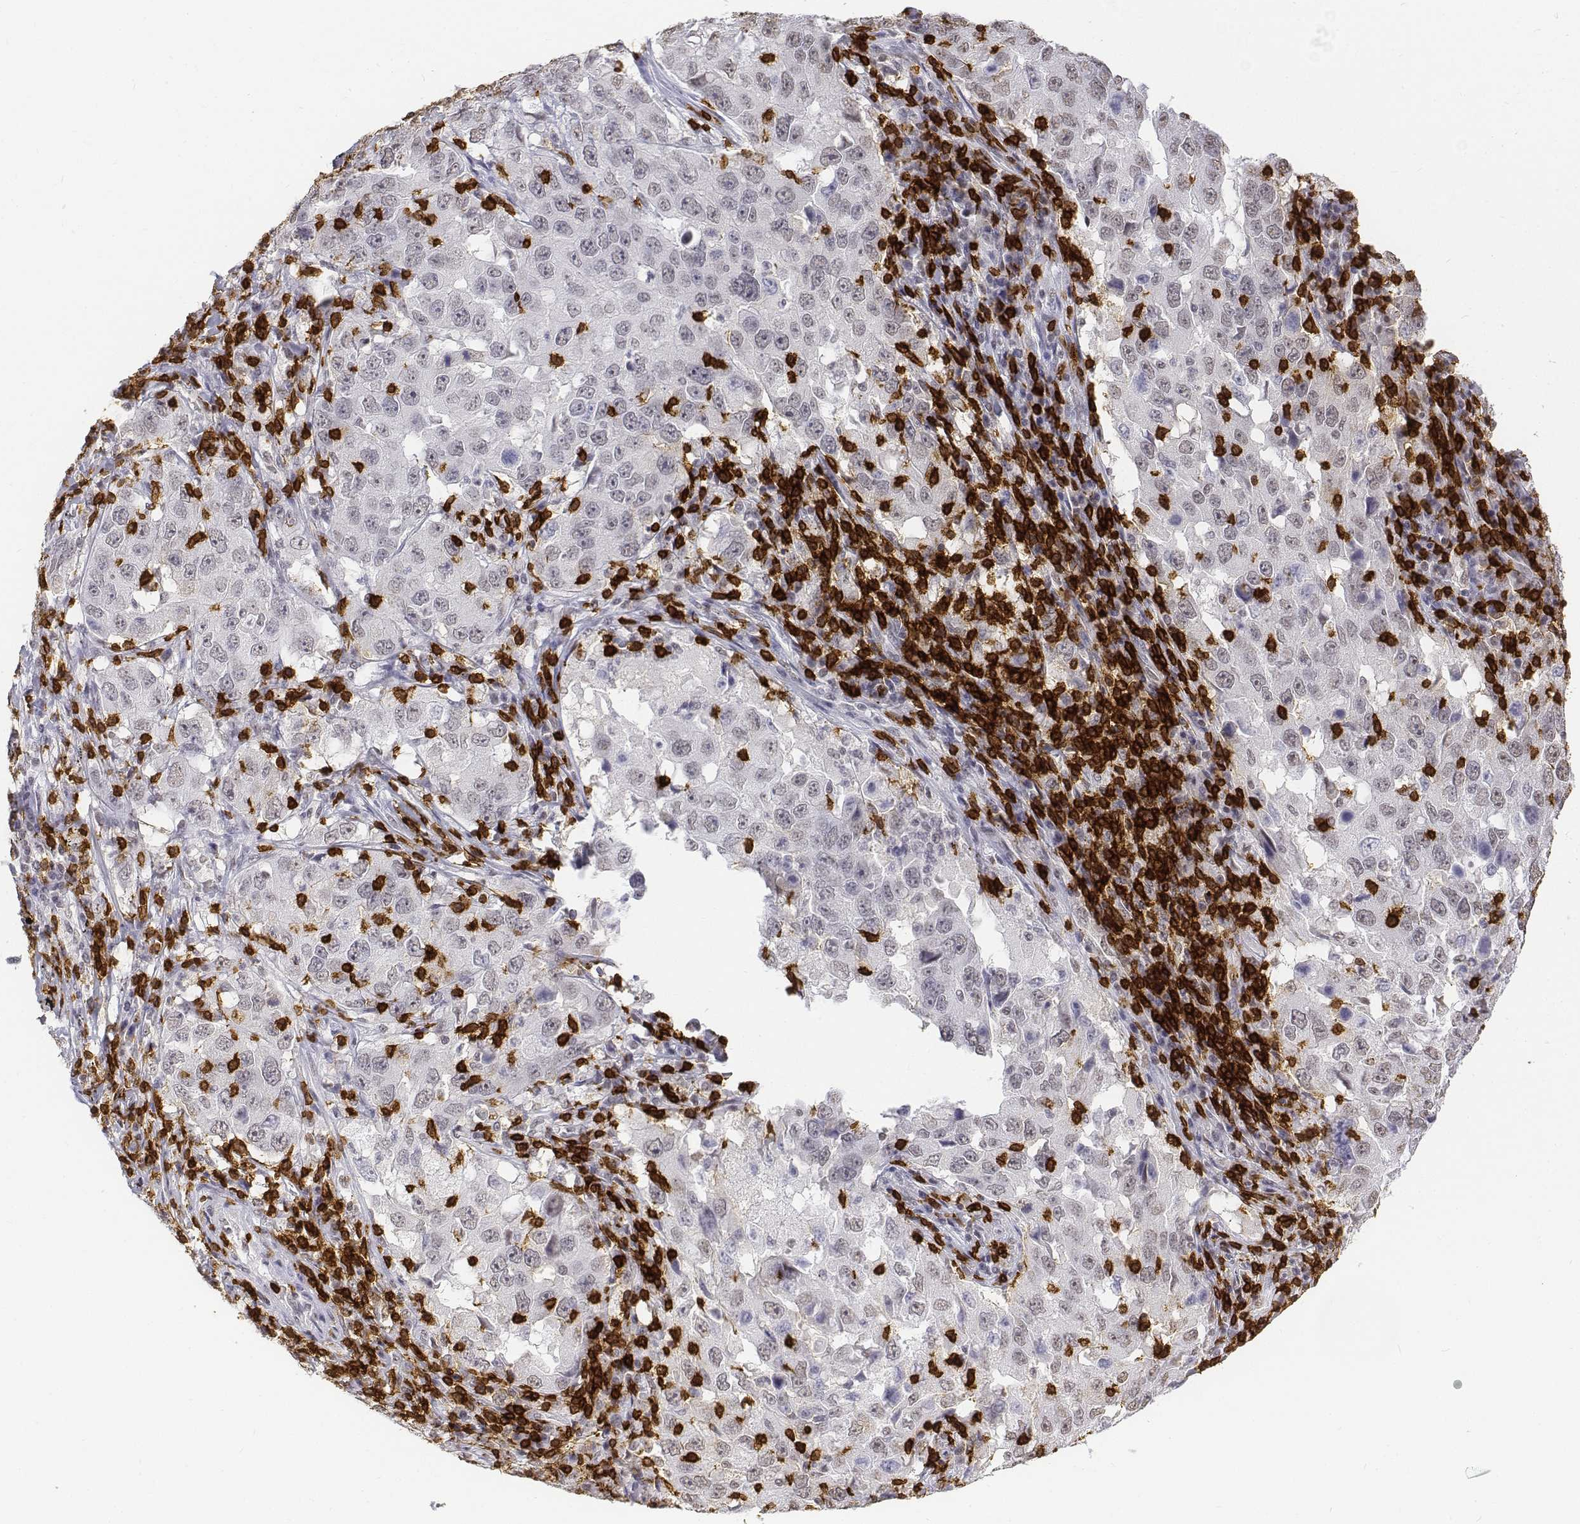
{"staining": {"intensity": "negative", "quantity": "none", "location": "none"}, "tissue": "lung cancer", "cell_type": "Tumor cells", "image_type": "cancer", "snomed": [{"axis": "morphology", "description": "Adenocarcinoma, NOS"}, {"axis": "topography", "description": "Lung"}], "caption": "Tumor cells show no significant protein expression in lung cancer (adenocarcinoma).", "gene": "CD3E", "patient": {"sex": "male", "age": 73}}